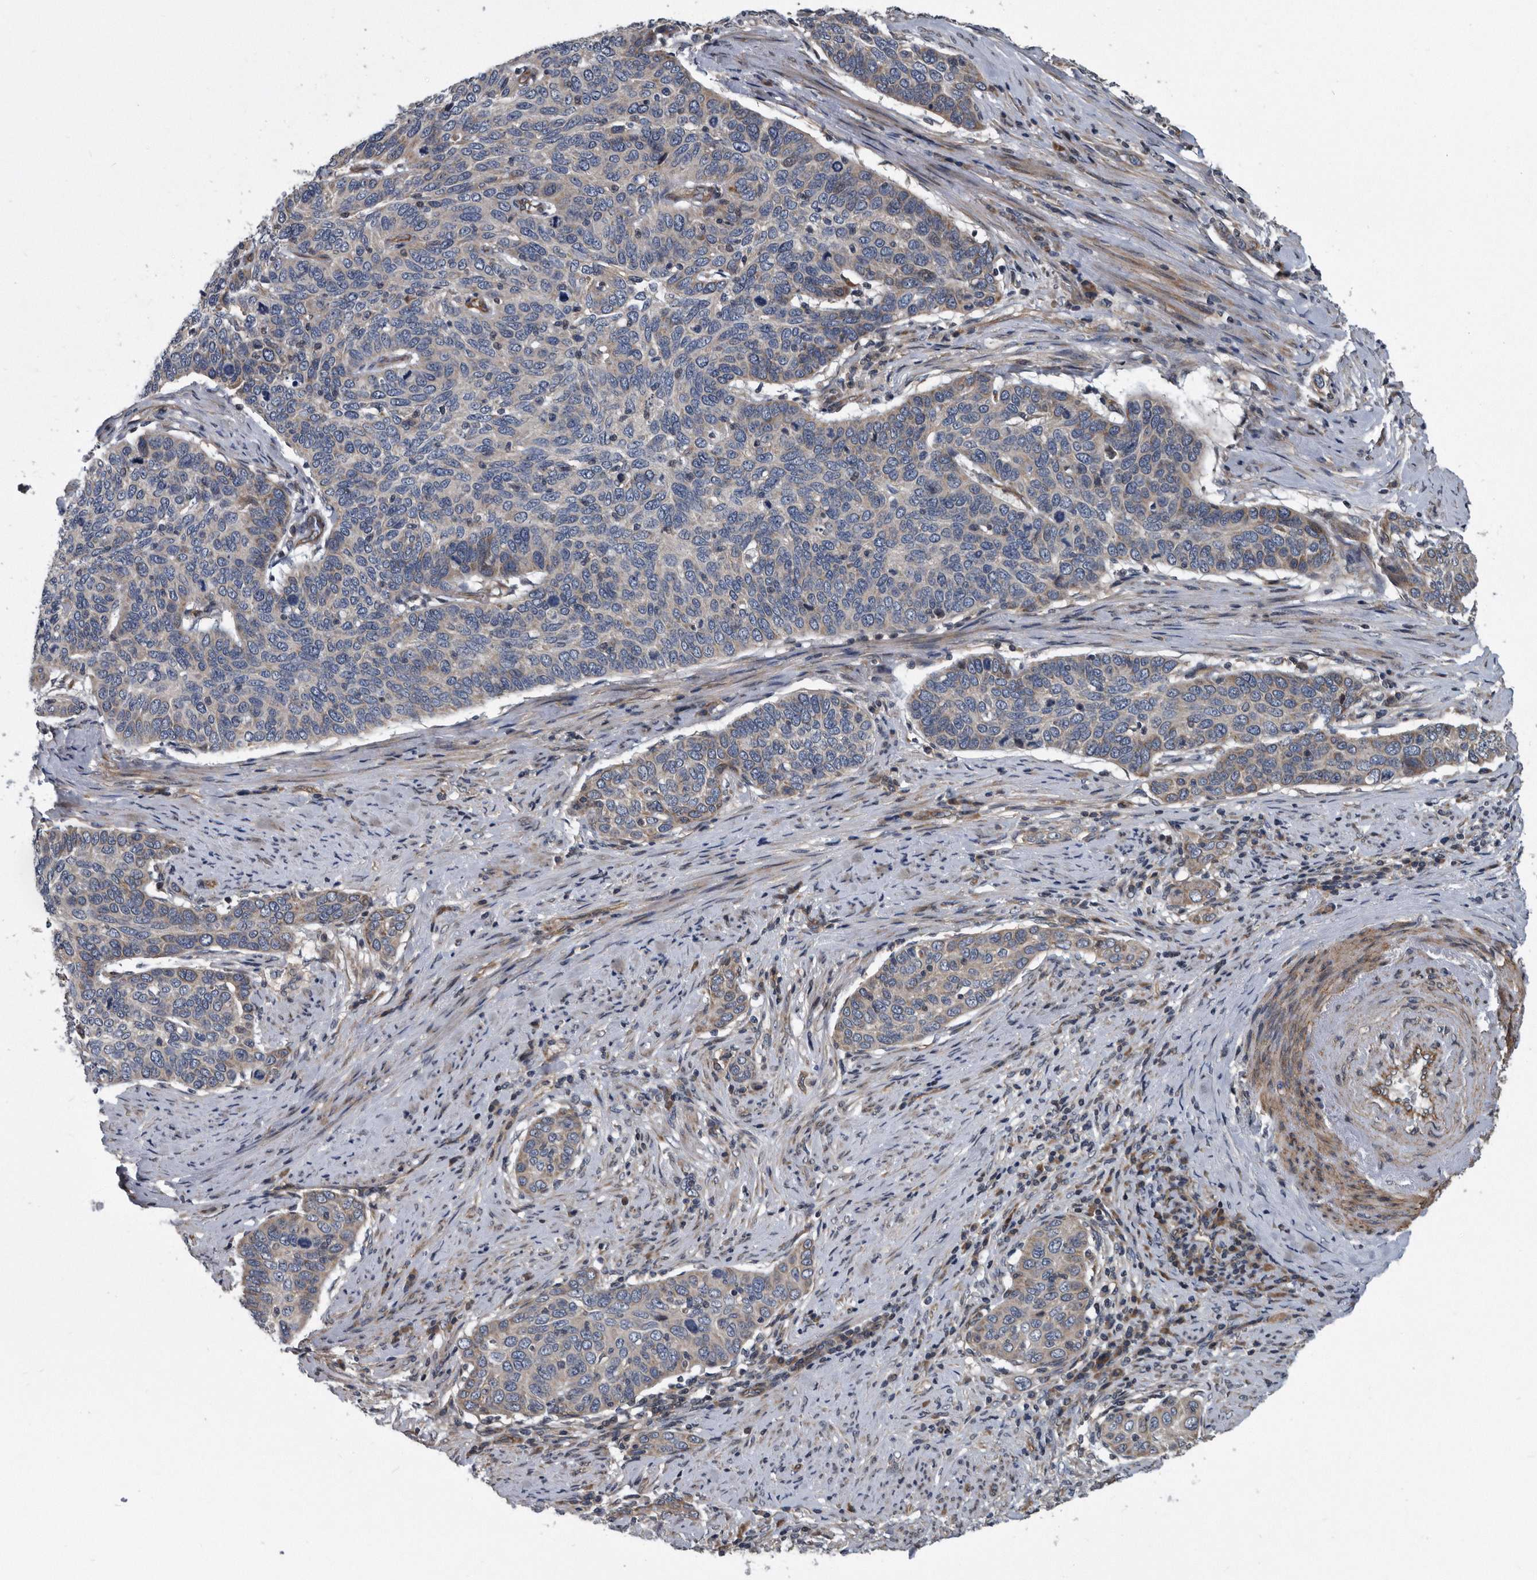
{"staining": {"intensity": "weak", "quantity": "<25%", "location": "cytoplasmic/membranous"}, "tissue": "cervical cancer", "cell_type": "Tumor cells", "image_type": "cancer", "snomed": [{"axis": "morphology", "description": "Squamous cell carcinoma, NOS"}, {"axis": "topography", "description": "Cervix"}], "caption": "IHC micrograph of human squamous cell carcinoma (cervical) stained for a protein (brown), which demonstrates no expression in tumor cells. The staining is performed using DAB brown chromogen with nuclei counter-stained in using hematoxylin.", "gene": "ARMCX1", "patient": {"sex": "female", "age": 60}}